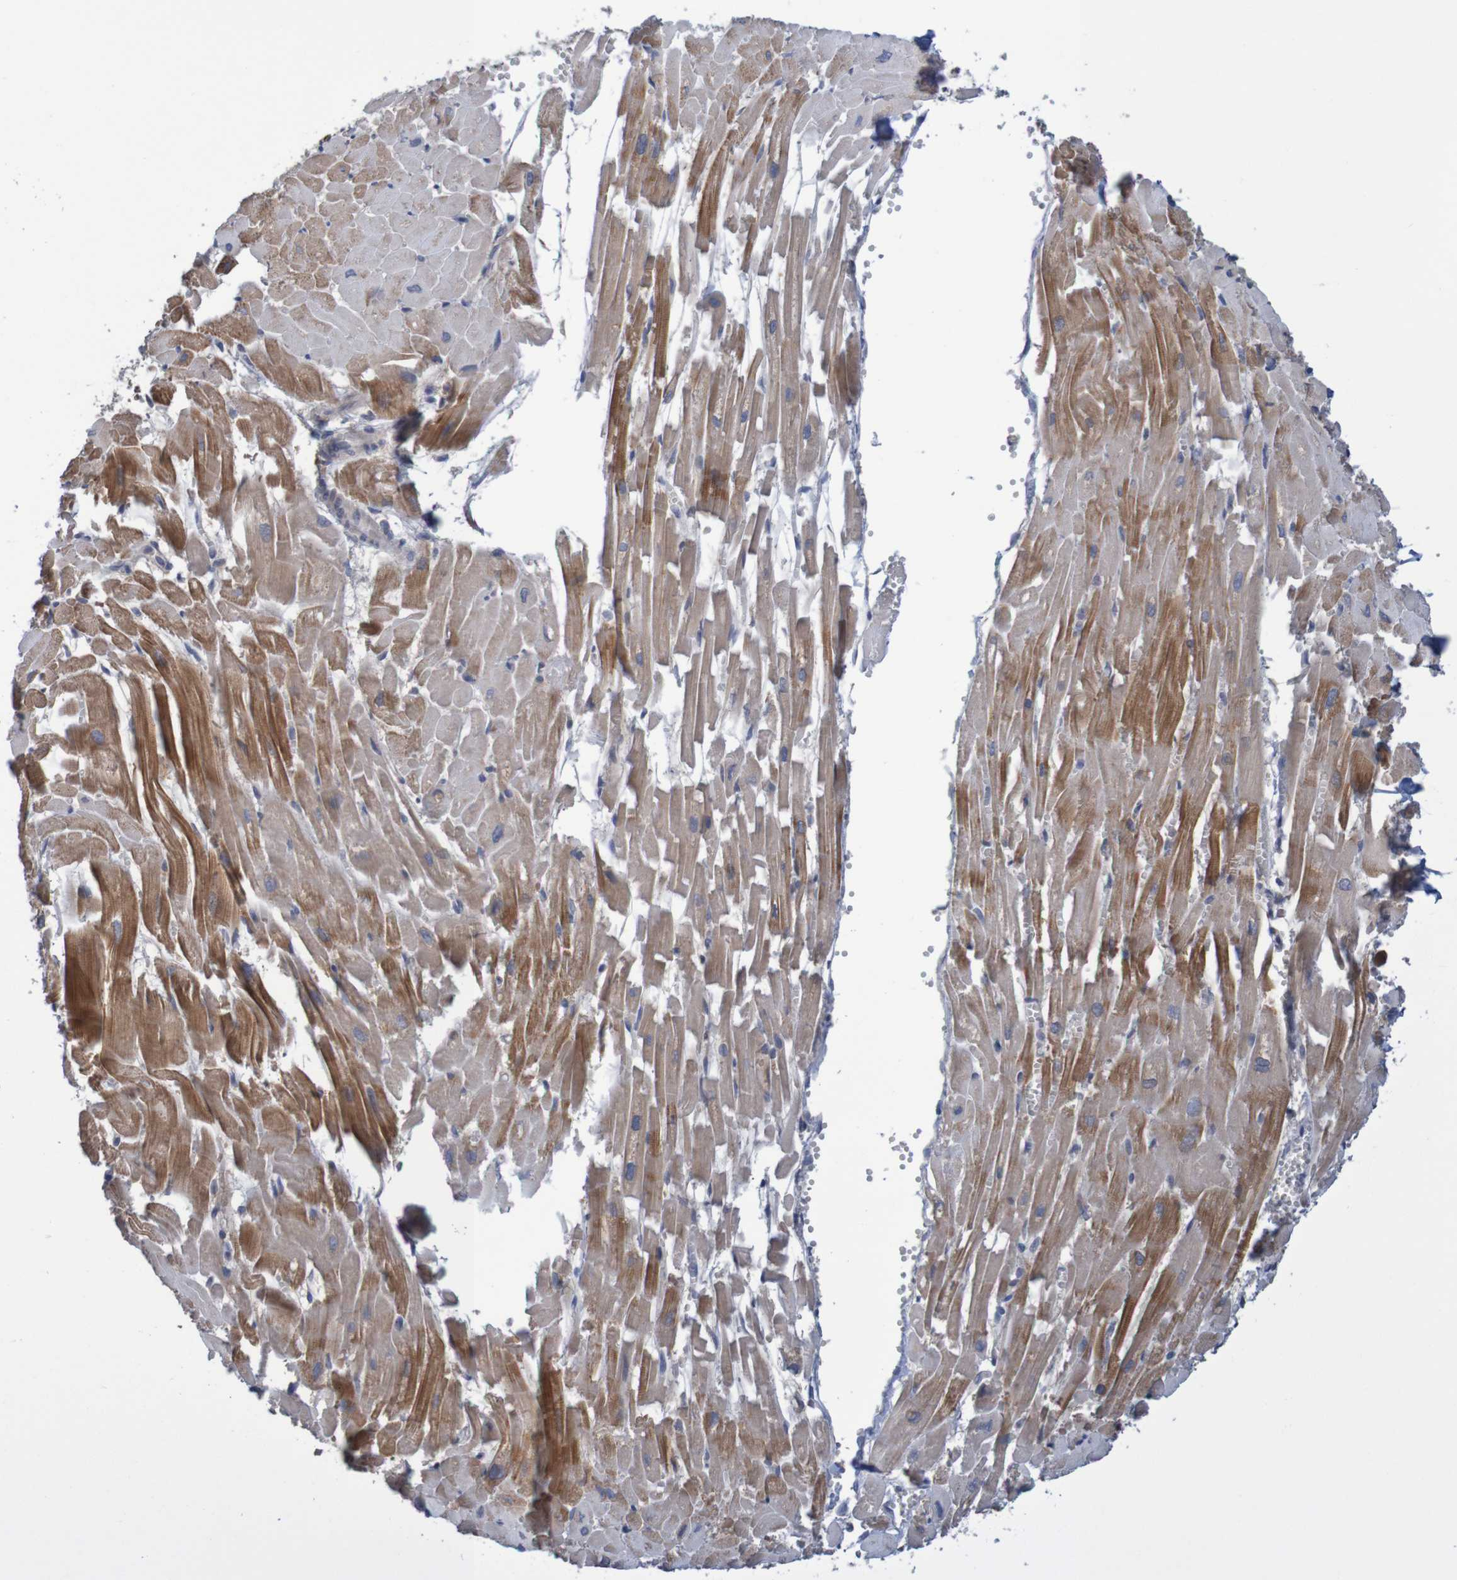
{"staining": {"intensity": "moderate", "quantity": "25%-75%", "location": "cytoplasmic/membranous"}, "tissue": "heart muscle", "cell_type": "Cardiomyocytes", "image_type": "normal", "snomed": [{"axis": "morphology", "description": "Normal tissue, NOS"}, {"axis": "topography", "description": "Heart"}], "caption": "Heart muscle stained with DAB IHC shows medium levels of moderate cytoplasmic/membranous staining in approximately 25%-75% of cardiomyocytes. (Stains: DAB (3,3'-diaminobenzidine) in brown, nuclei in blue, Microscopy: brightfield microscopy at high magnification).", "gene": "ANKK1", "patient": {"sex": "female", "age": 19}}